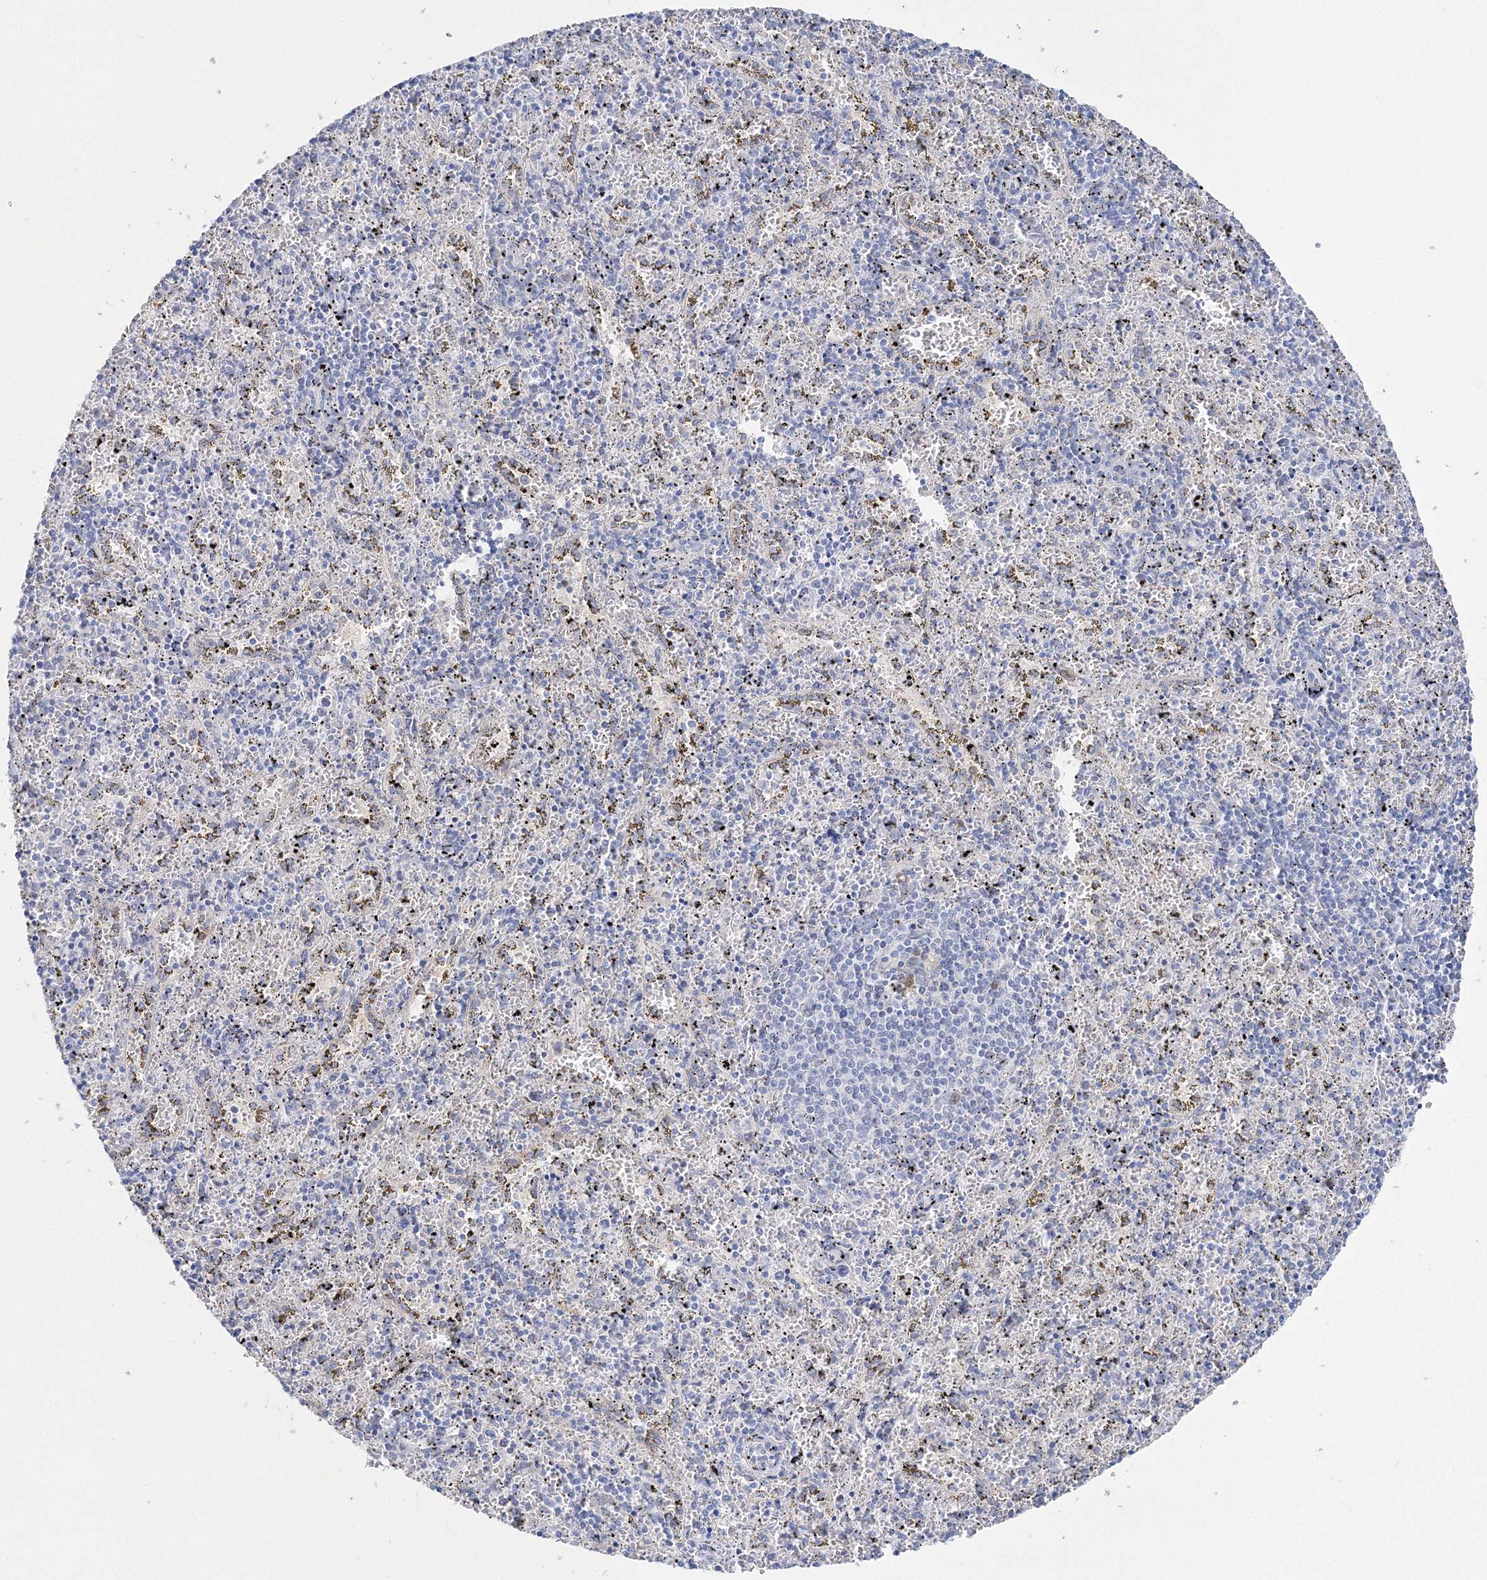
{"staining": {"intensity": "negative", "quantity": "none", "location": "none"}, "tissue": "spleen", "cell_type": "Cells in red pulp", "image_type": "normal", "snomed": [{"axis": "morphology", "description": "Normal tissue, NOS"}, {"axis": "topography", "description": "Spleen"}], "caption": "High power microscopy photomicrograph of an immunohistochemistry photomicrograph of normal spleen, revealing no significant positivity in cells in red pulp.", "gene": "HMGCS1", "patient": {"sex": "male", "age": 11}}